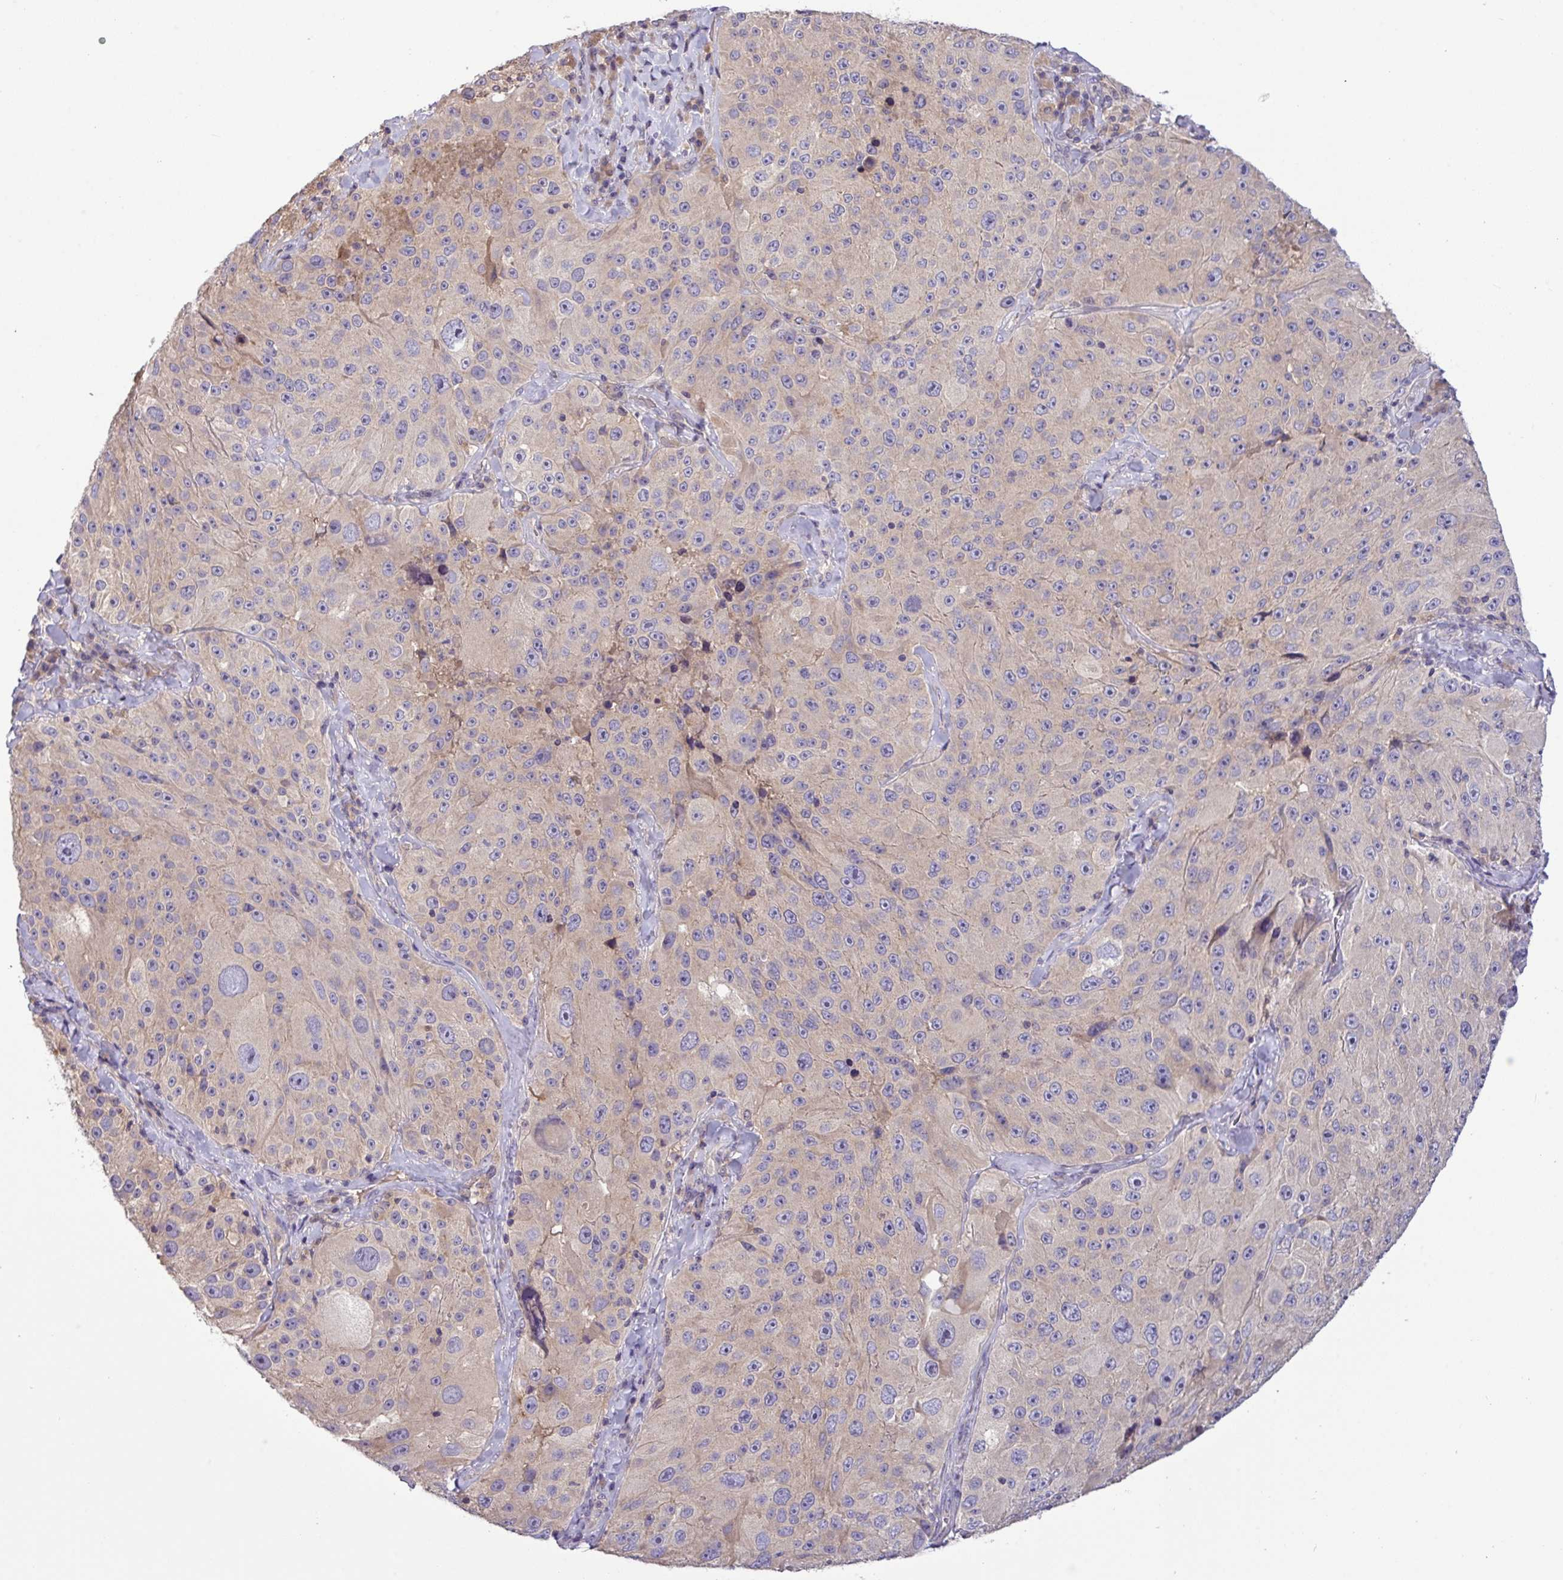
{"staining": {"intensity": "weak", "quantity": "25%-75%", "location": "cytoplasmic/membranous"}, "tissue": "melanoma", "cell_type": "Tumor cells", "image_type": "cancer", "snomed": [{"axis": "morphology", "description": "Malignant melanoma, Metastatic site"}, {"axis": "topography", "description": "Lymph node"}], "caption": "Immunohistochemistry (IHC) (DAB (3,3'-diaminobenzidine)) staining of malignant melanoma (metastatic site) demonstrates weak cytoplasmic/membranous protein positivity in about 25%-75% of tumor cells.", "gene": "TMEM62", "patient": {"sex": "male", "age": 62}}